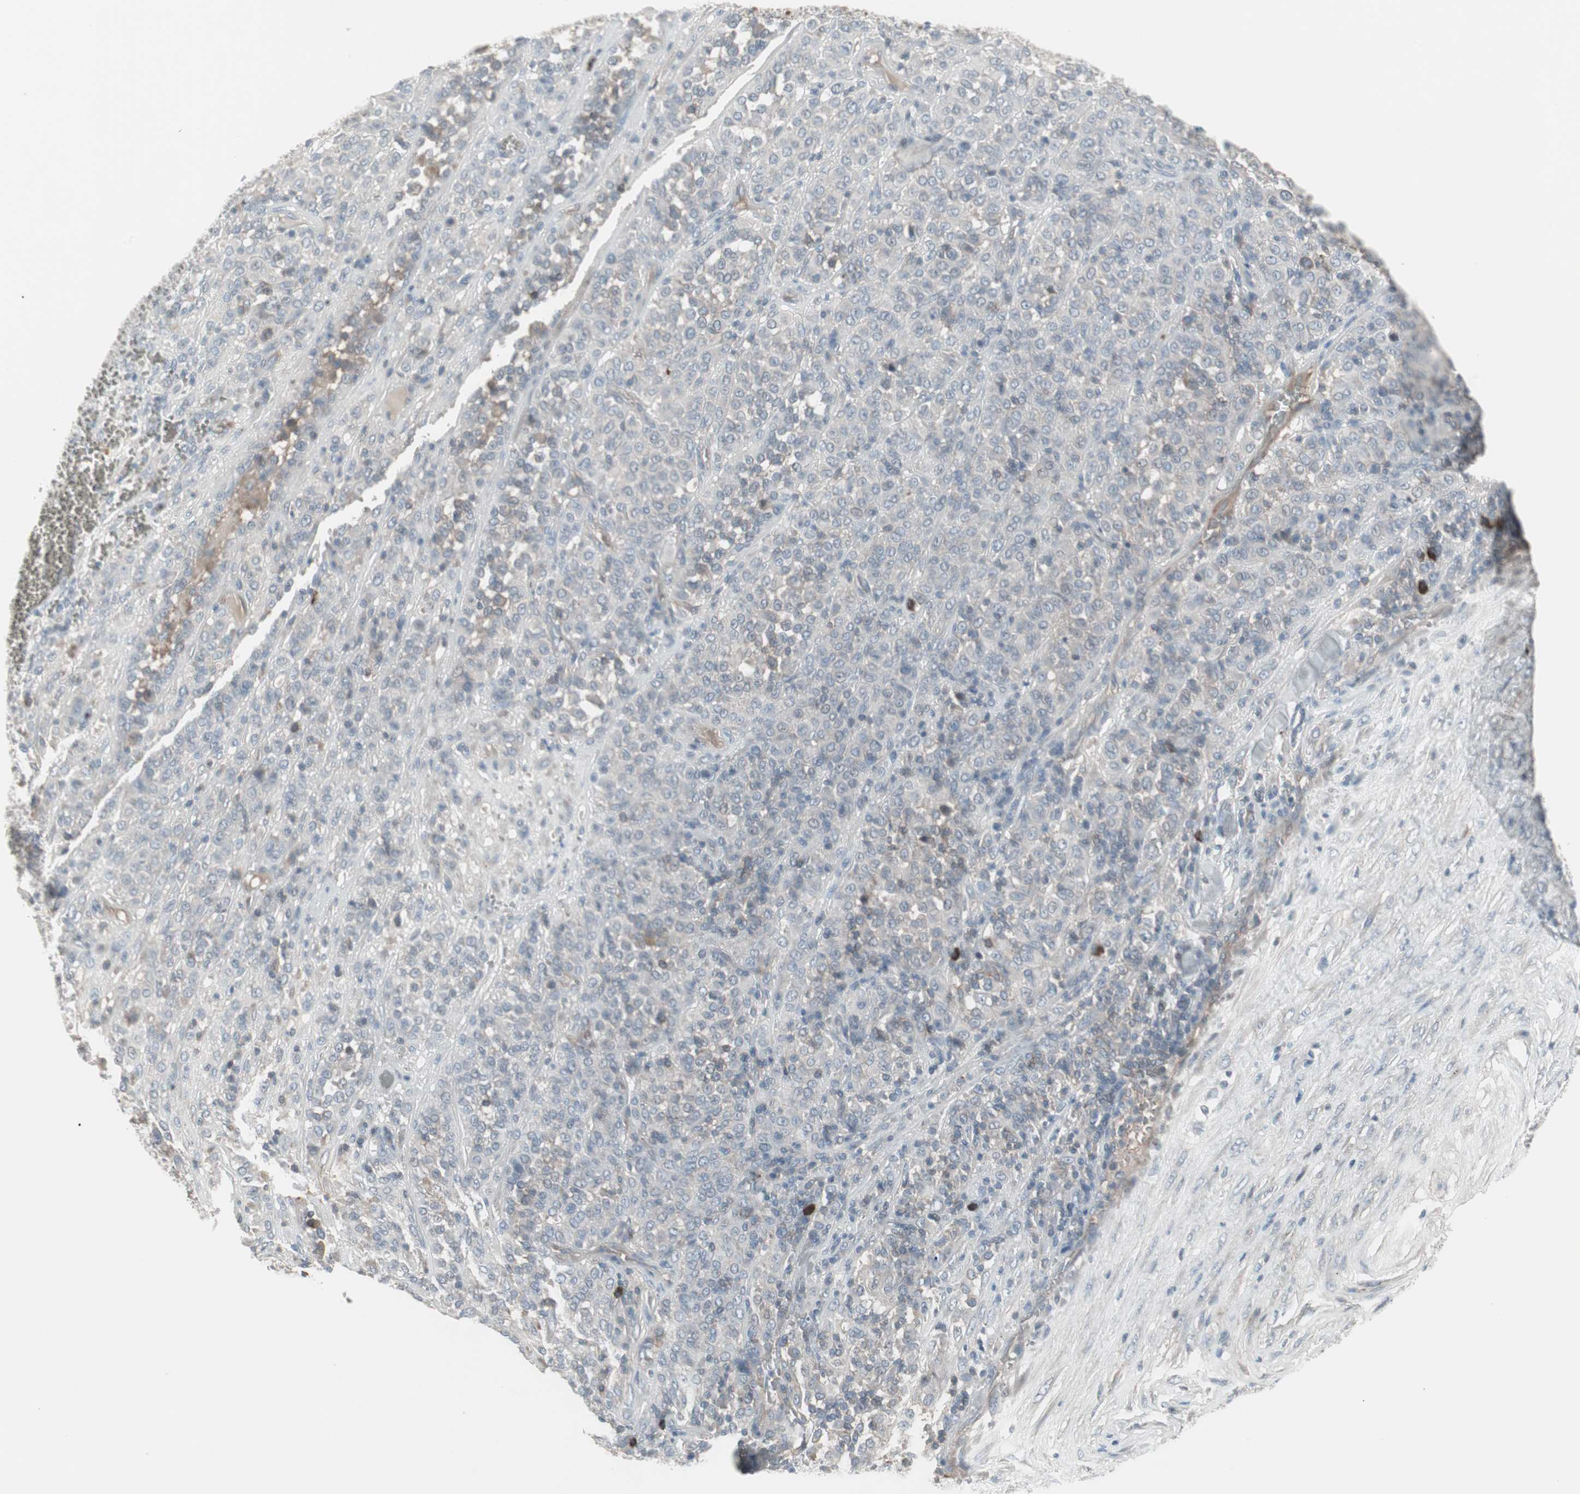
{"staining": {"intensity": "negative", "quantity": "none", "location": "none"}, "tissue": "melanoma", "cell_type": "Tumor cells", "image_type": "cancer", "snomed": [{"axis": "morphology", "description": "Malignant melanoma, Metastatic site"}, {"axis": "topography", "description": "Pancreas"}], "caption": "Tumor cells show no significant protein staining in melanoma. (Stains: DAB immunohistochemistry with hematoxylin counter stain, Microscopy: brightfield microscopy at high magnification).", "gene": "ZSCAN32", "patient": {"sex": "female", "age": 30}}